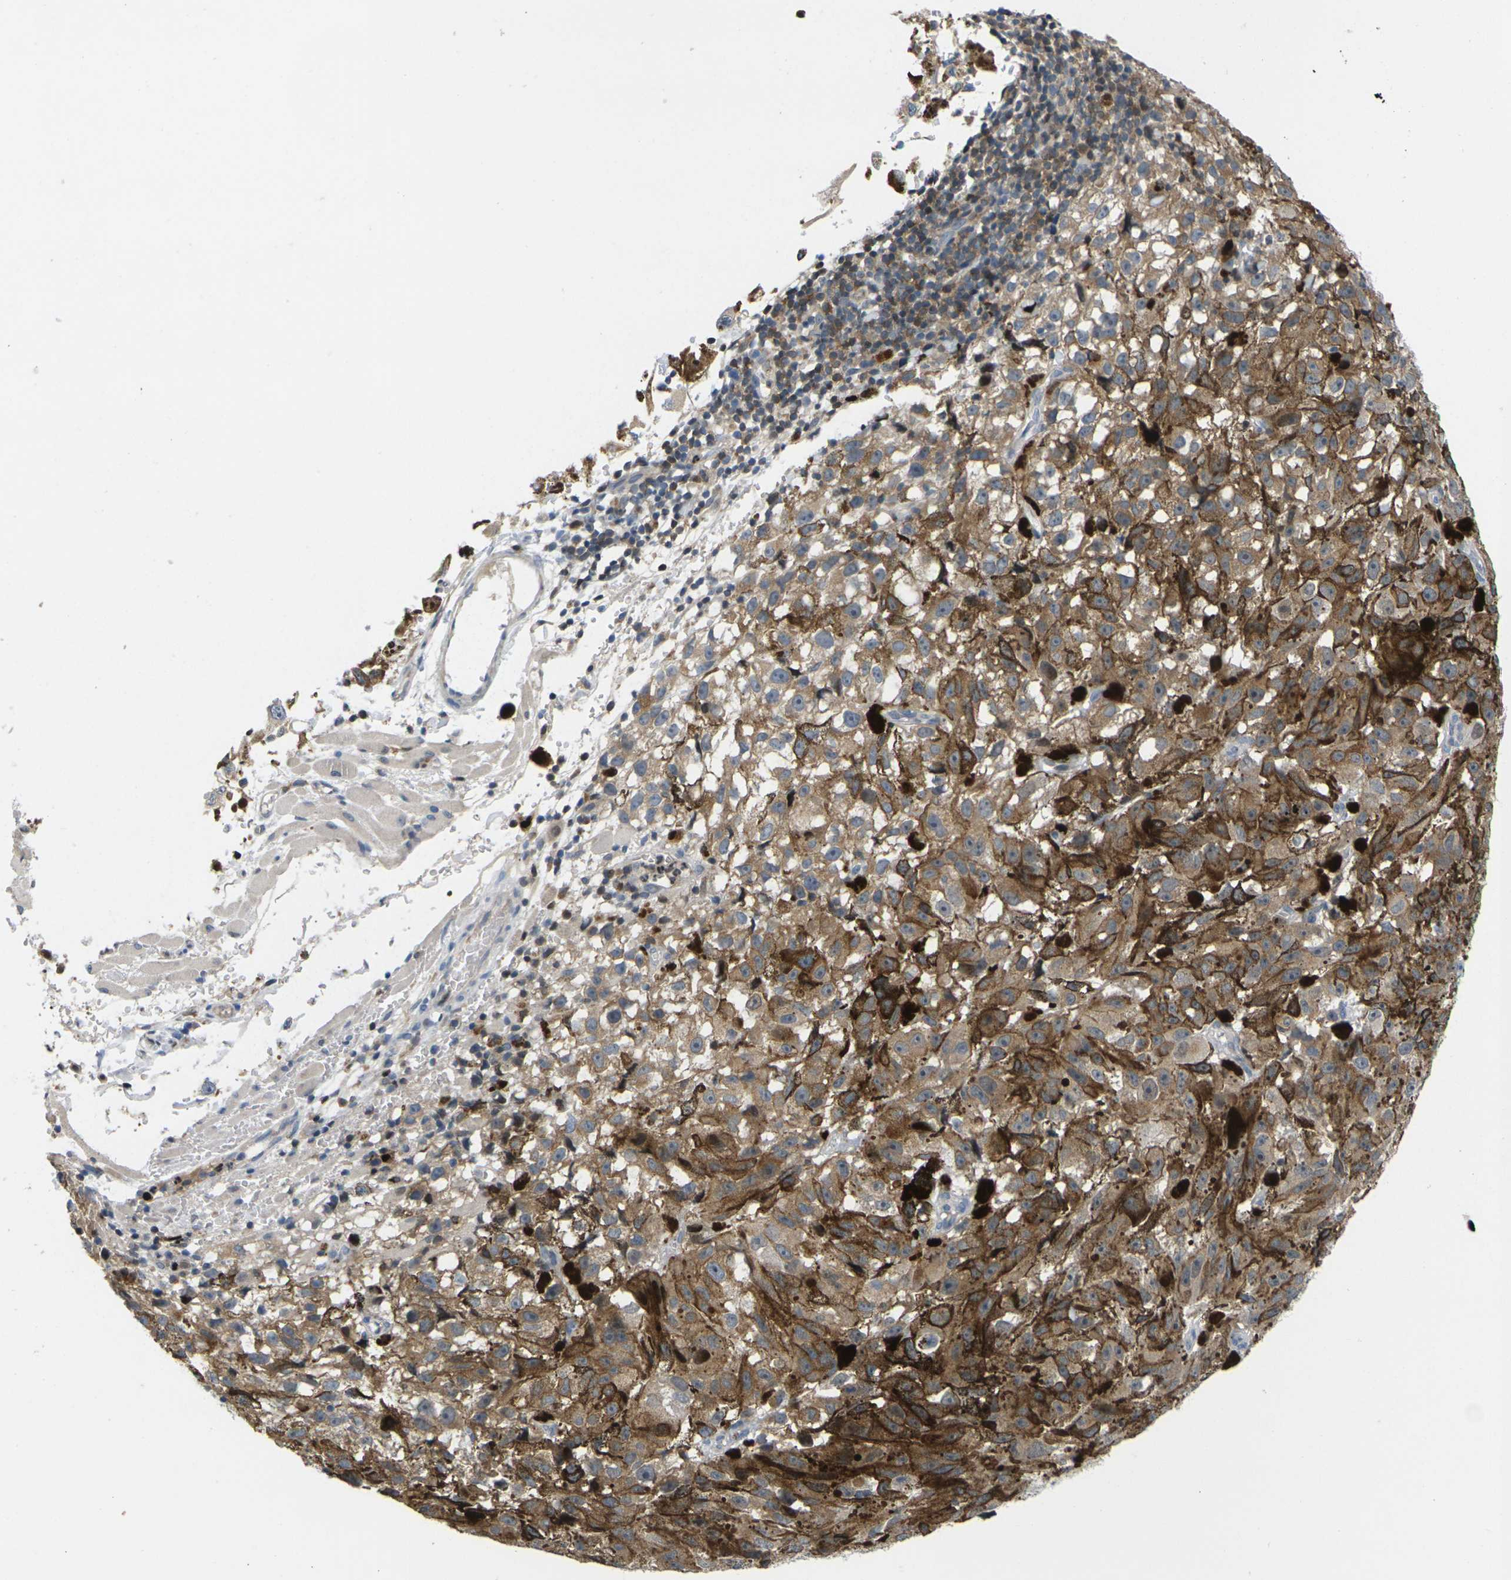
{"staining": {"intensity": "moderate", "quantity": ">75%", "location": "cytoplasmic/membranous"}, "tissue": "melanoma", "cell_type": "Tumor cells", "image_type": "cancer", "snomed": [{"axis": "morphology", "description": "Malignant melanoma, NOS"}, {"axis": "topography", "description": "Skin"}], "caption": "A photomicrograph showing moderate cytoplasmic/membranous expression in approximately >75% of tumor cells in melanoma, as visualized by brown immunohistochemical staining.", "gene": "RPS6KA3", "patient": {"sex": "female", "age": 104}}